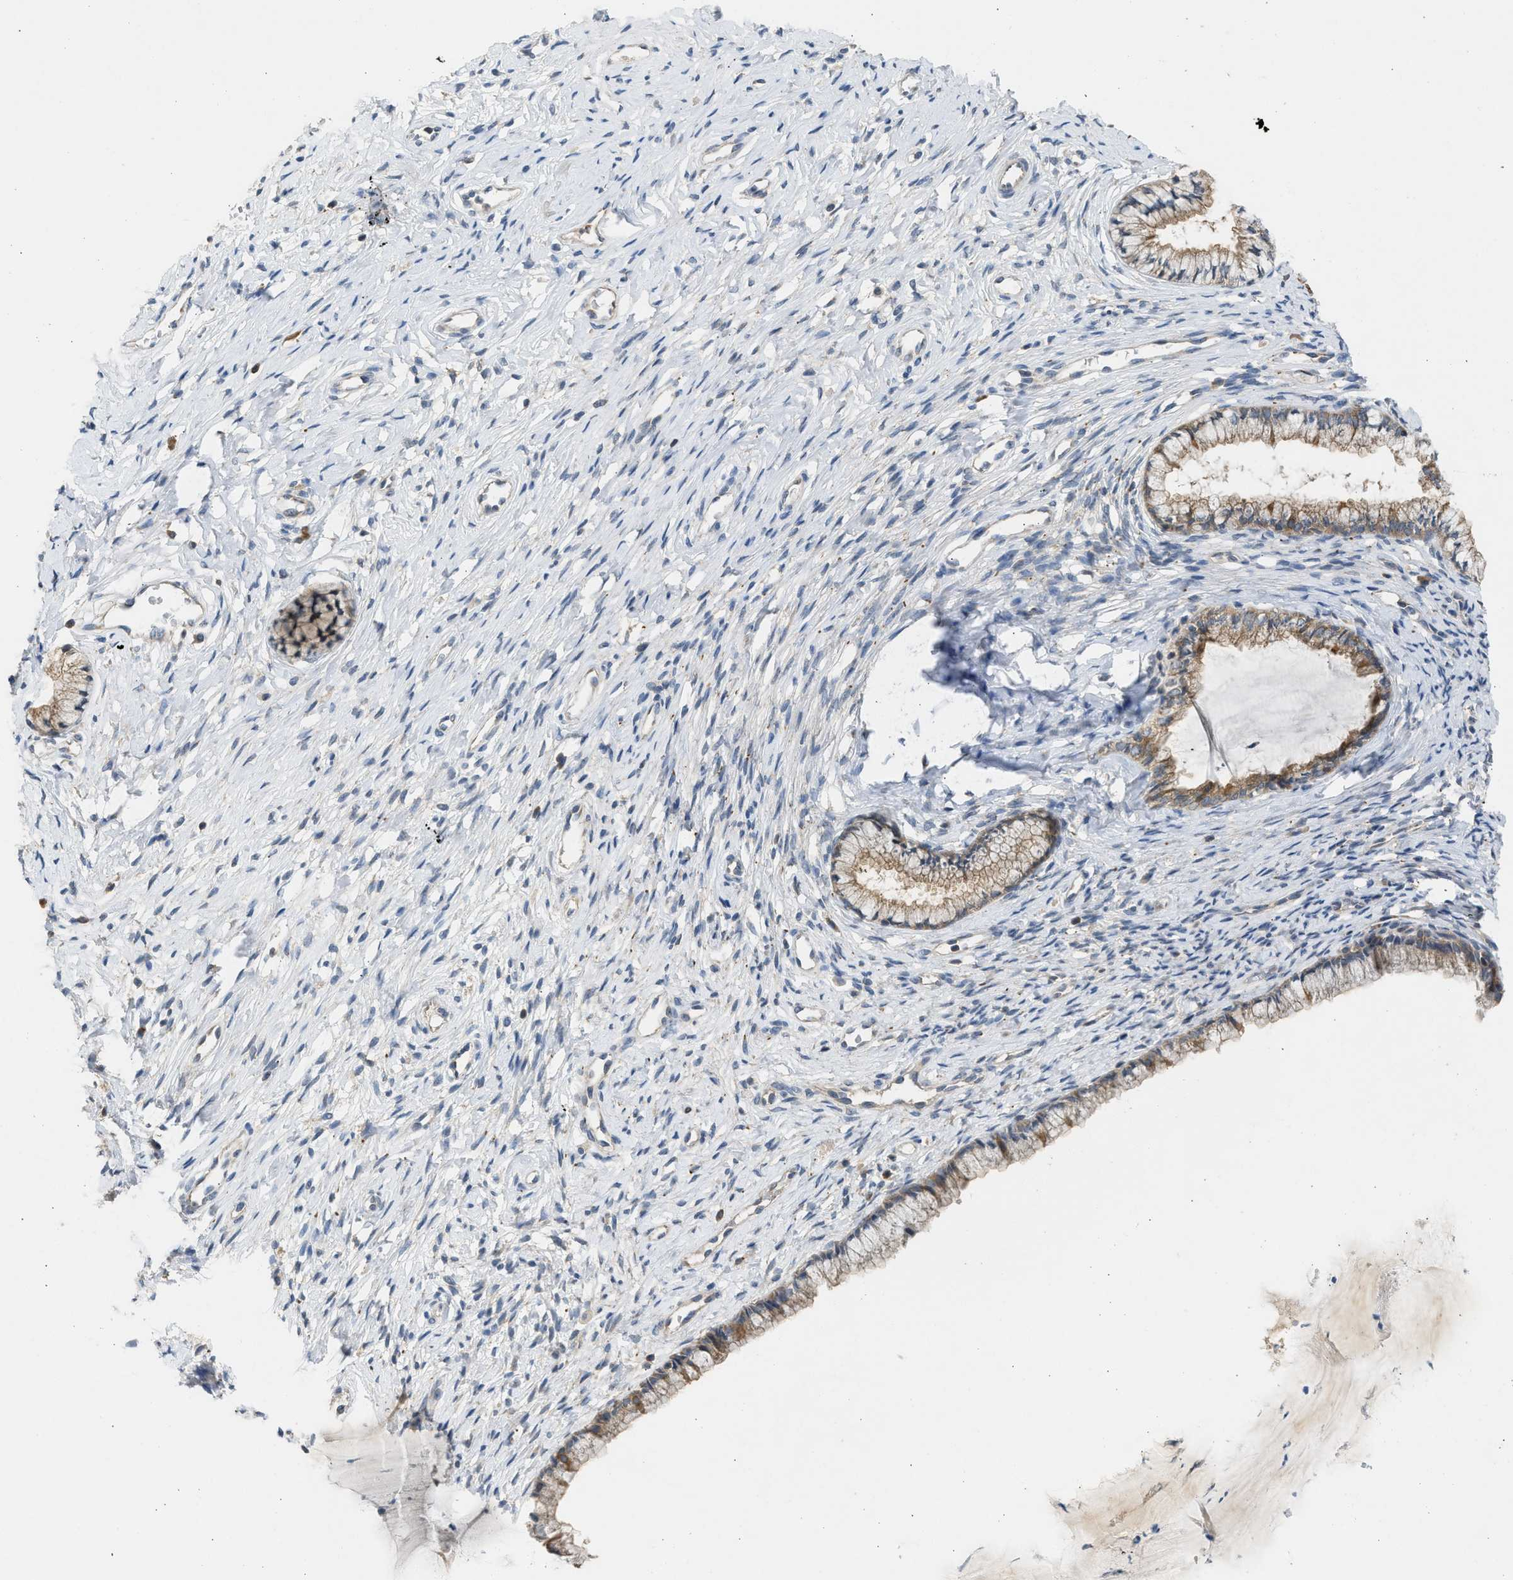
{"staining": {"intensity": "weak", "quantity": "<25%", "location": "cytoplasmic/membranous"}, "tissue": "cervix", "cell_type": "Glandular cells", "image_type": "normal", "snomed": [{"axis": "morphology", "description": "Normal tissue, NOS"}, {"axis": "topography", "description": "Cervix"}], "caption": "Immunohistochemical staining of benign cervix demonstrates no significant positivity in glandular cells. The staining is performed using DAB brown chromogen with nuclei counter-stained in using hematoxylin.", "gene": "CYP1A1", "patient": {"sex": "female", "age": 77}}